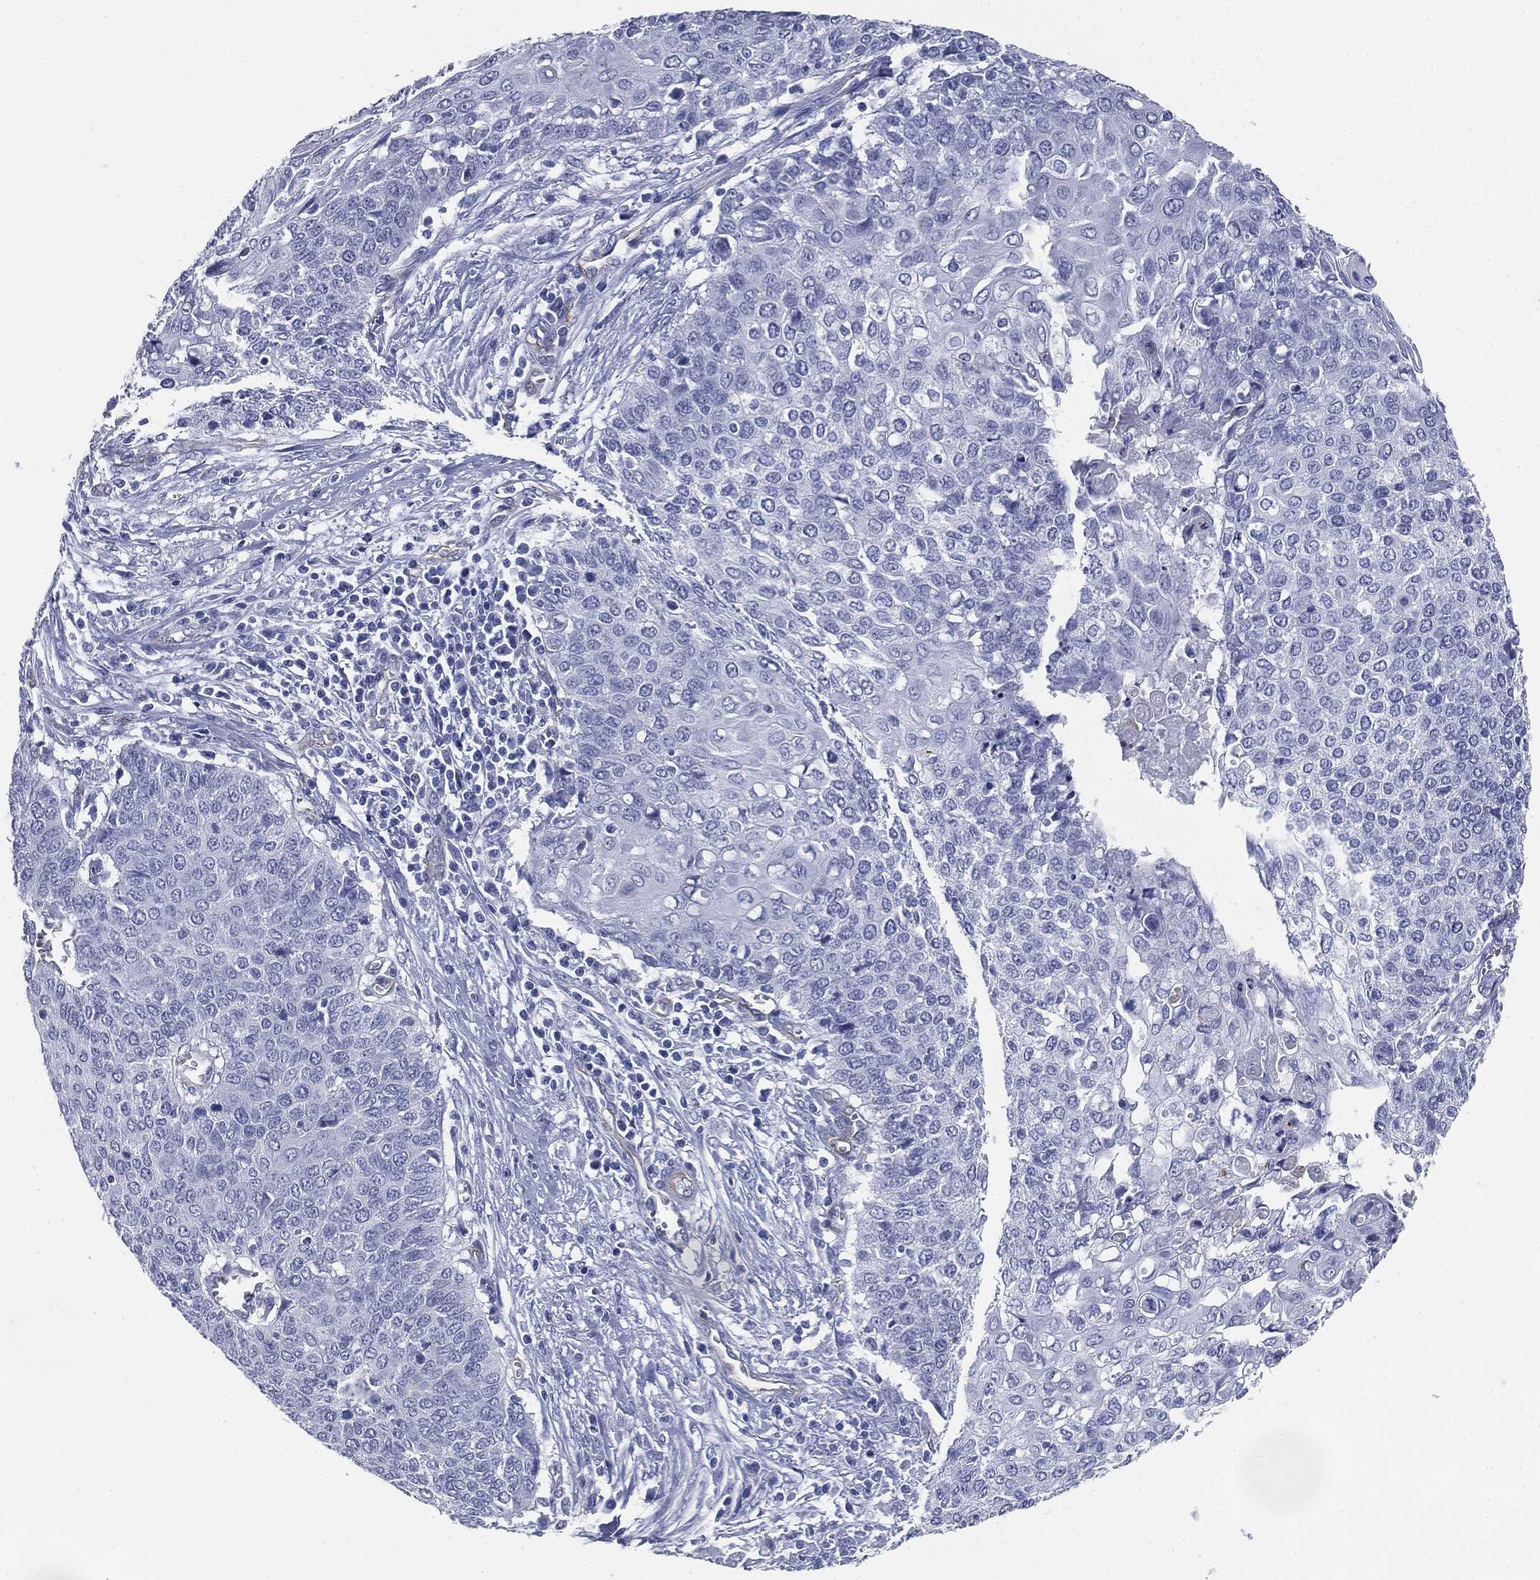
{"staining": {"intensity": "negative", "quantity": "none", "location": "none"}, "tissue": "cervical cancer", "cell_type": "Tumor cells", "image_type": "cancer", "snomed": [{"axis": "morphology", "description": "Squamous cell carcinoma, NOS"}, {"axis": "topography", "description": "Cervix"}], "caption": "This is an immunohistochemistry histopathology image of cervical cancer (squamous cell carcinoma). There is no positivity in tumor cells.", "gene": "MUC5AC", "patient": {"sex": "female", "age": 39}}